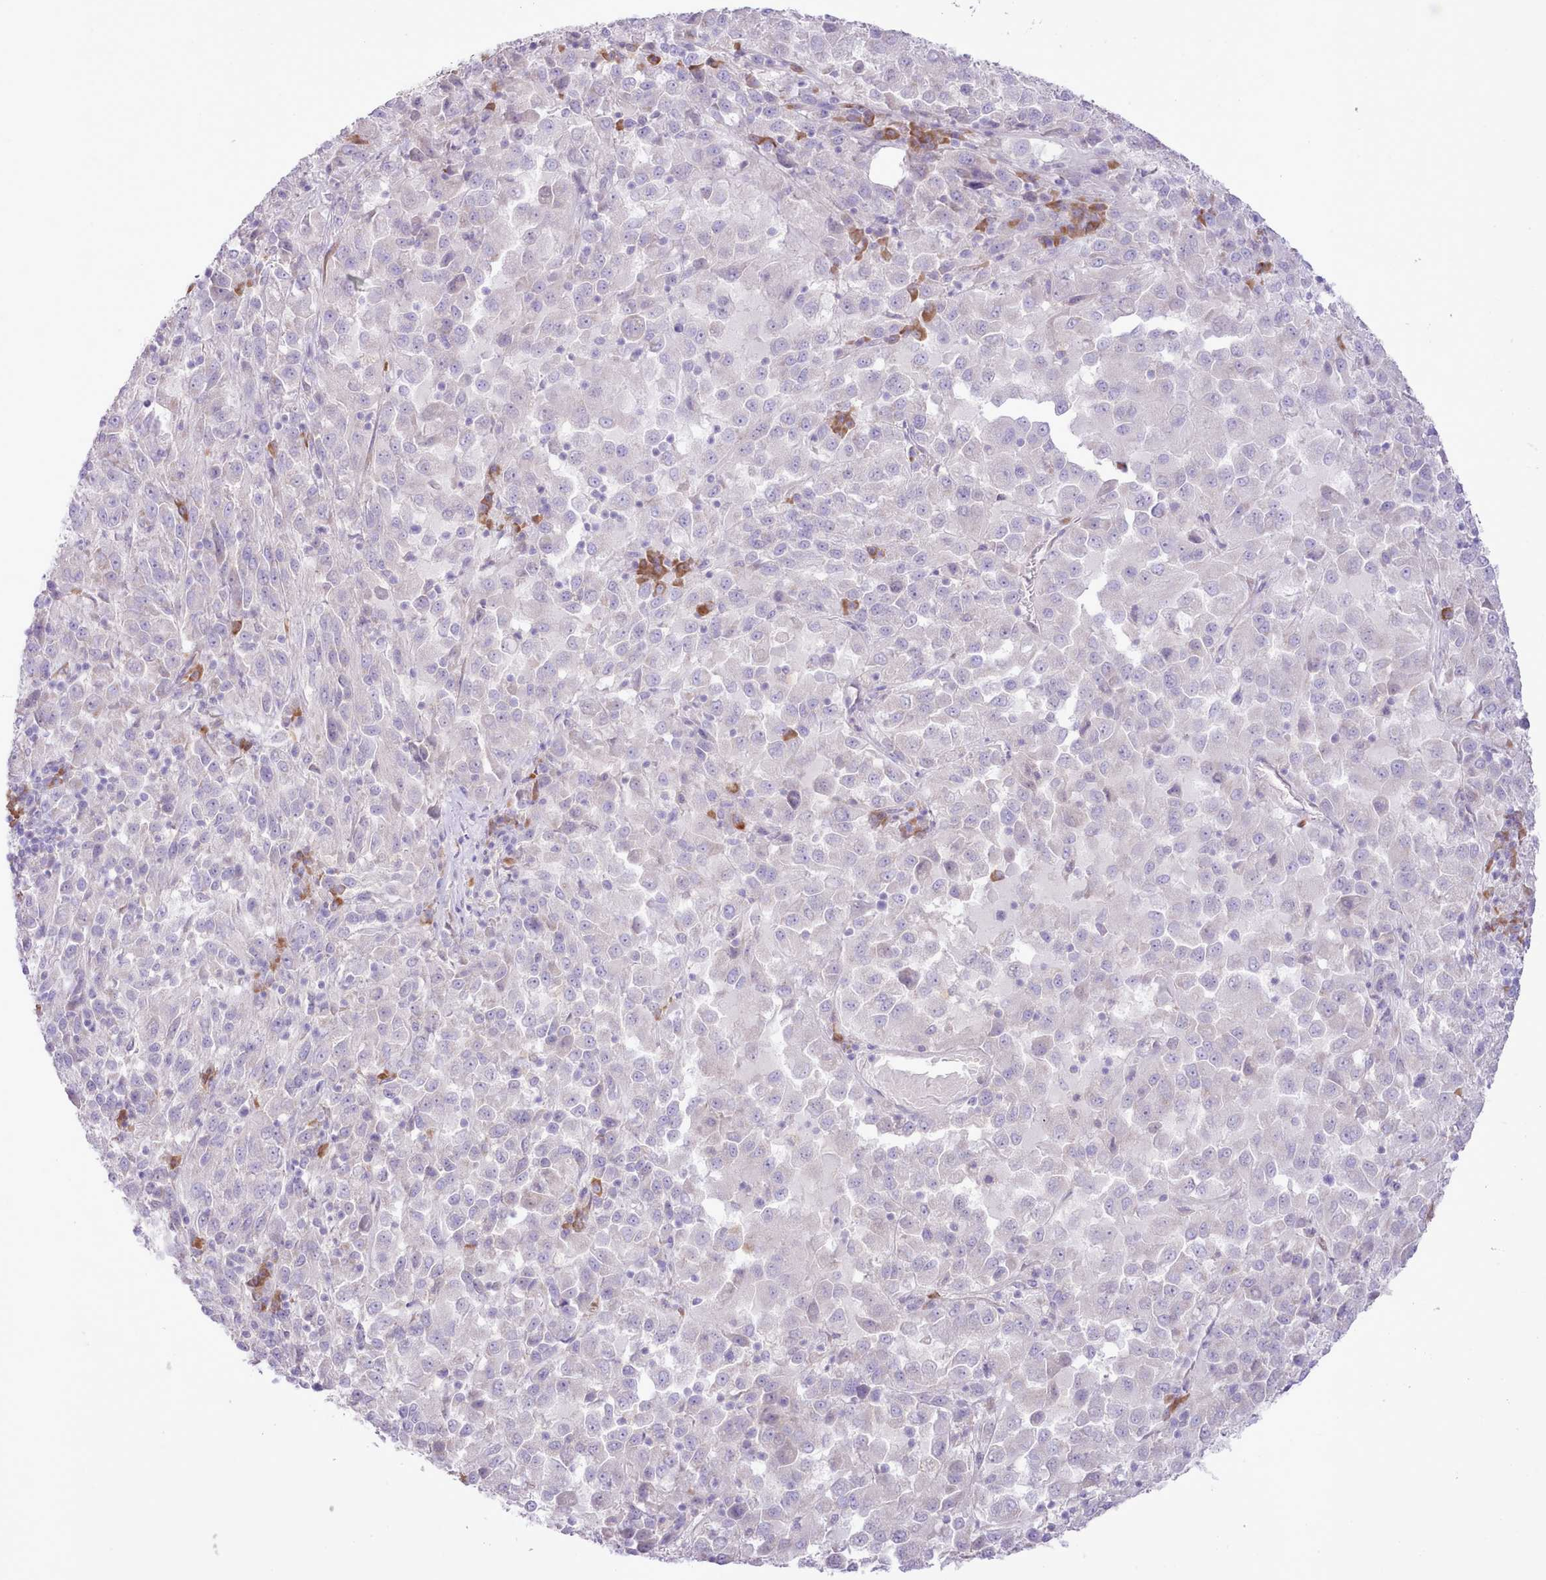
{"staining": {"intensity": "negative", "quantity": "none", "location": "none"}, "tissue": "melanoma", "cell_type": "Tumor cells", "image_type": "cancer", "snomed": [{"axis": "morphology", "description": "Malignant melanoma, Metastatic site"}, {"axis": "topography", "description": "Lung"}], "caption": "The immunohistochemistry (IHC) micrograph has no significant positivity in tumor cells of melanoma tissue.", "gene": "CCL1", "patient": {"sex": "male", "age": 64}}